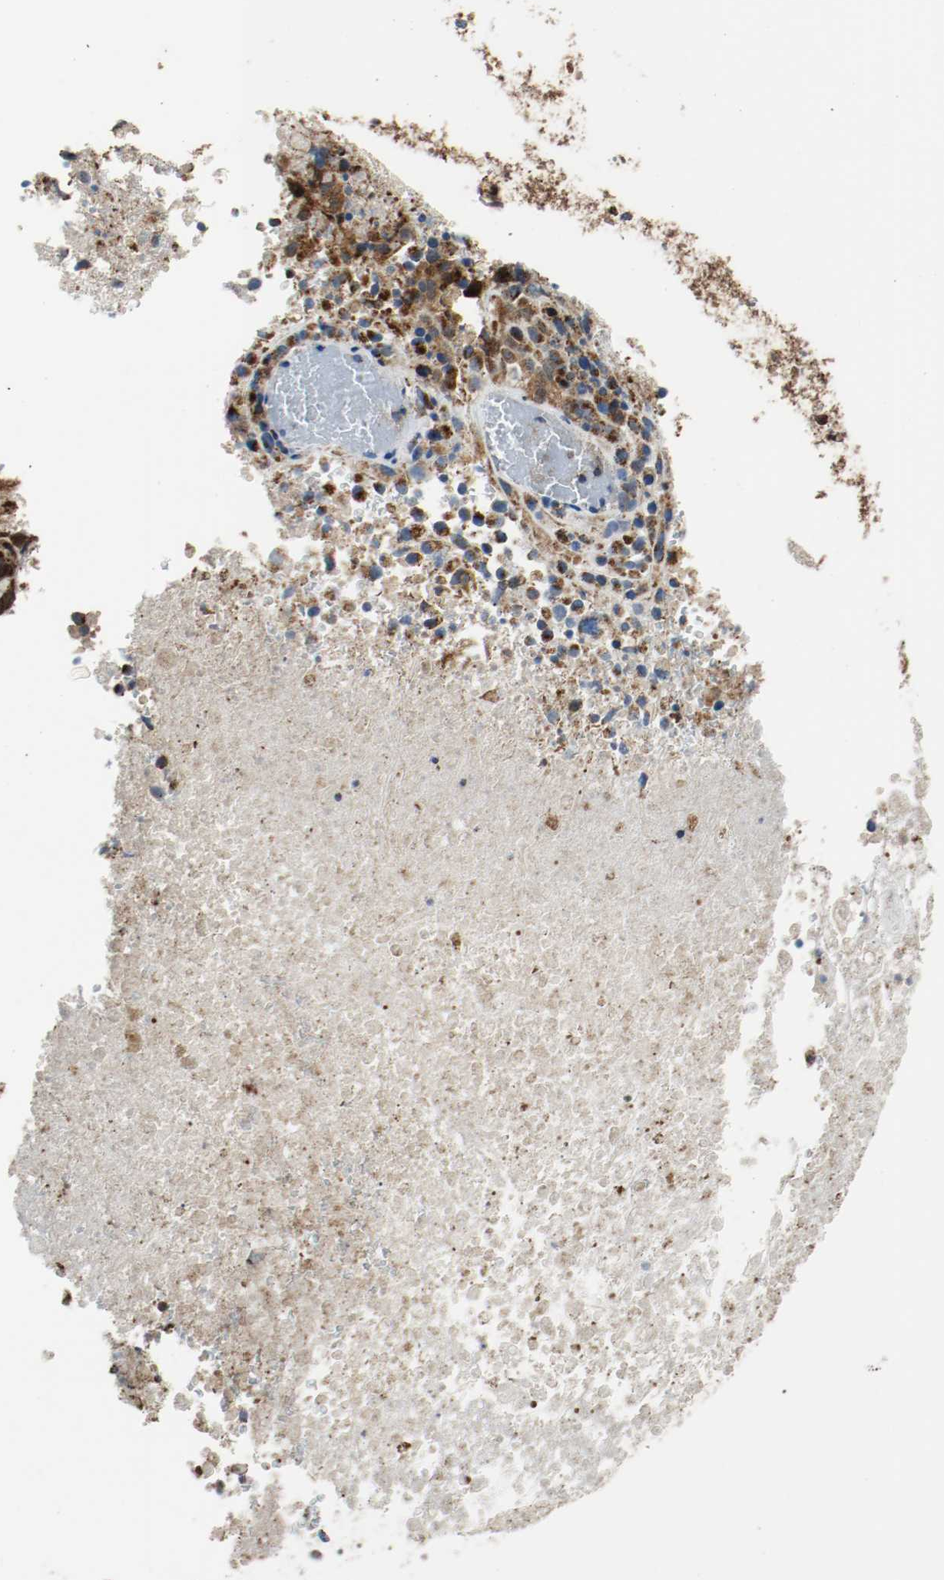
{"staining": {"intensity": "moderate", "quantity": ">75%", "location": "cytoplasmic/membranous"}, "tissue": "melanoma", "cell_type": "Tumor cells", "image_type": "cancer", "snomed": [{"axis": "morphology", "description": "Malignant melanoma, Metastatic site"}, {"axis": "topography", "description": "Cerebral cortex"}], "caption": "About >75% of tumor cells in human melanoma exhibit moderate cytoplasmic/membranous protein expression as visualized by brown immunohistochemical staining.", "gene": "TXNRD1", "patient": {"sex": "female", "age": 52}}